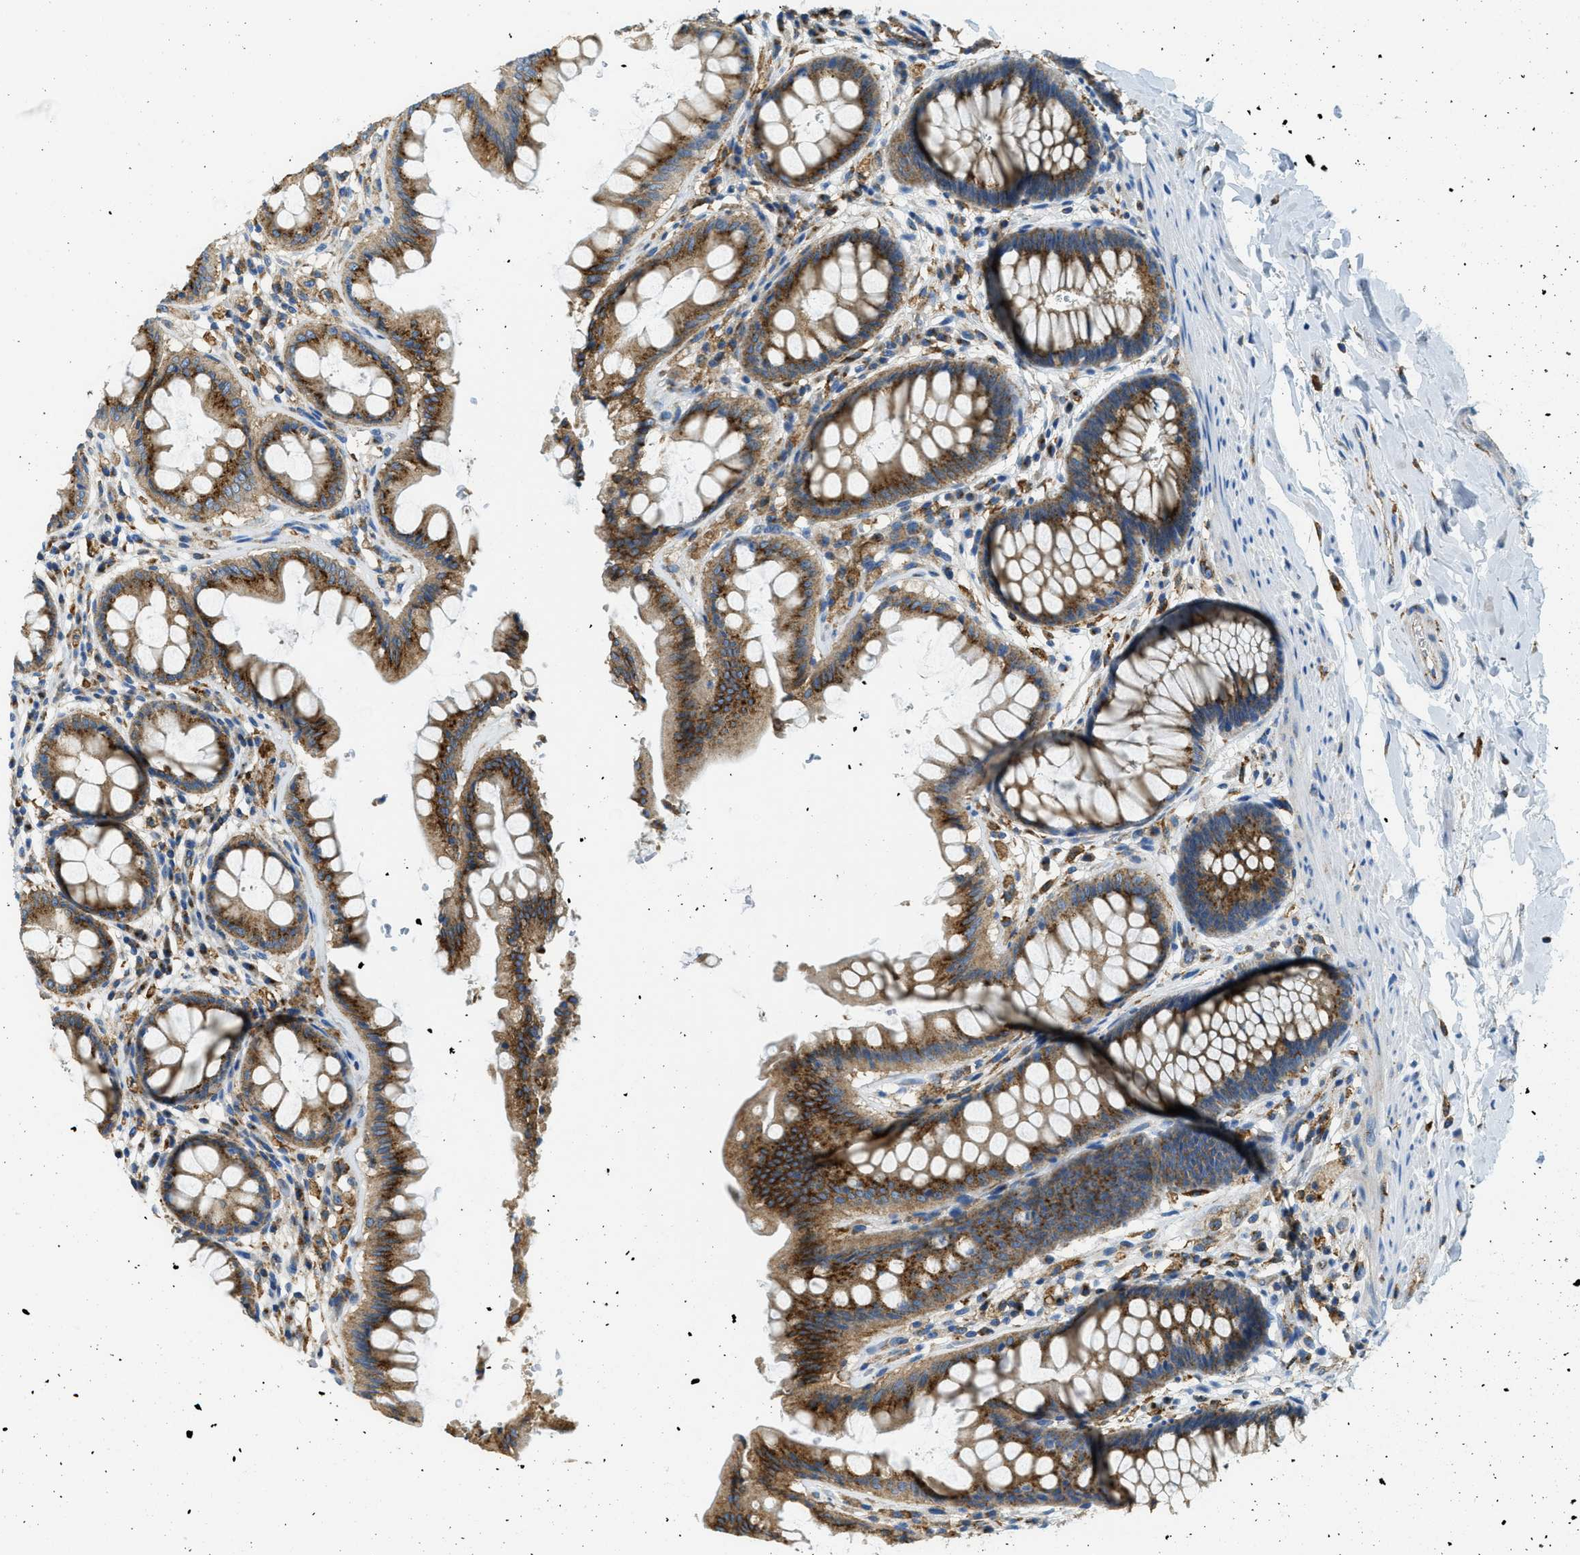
{"staining": {"intensity": "strong", "quantity": ">75%", "location": "cytoplasmic/membranous"}, "tissue": "rectum", "cell_type": "Glandular cells", "image_type": "normal", "snomed": [{"axis": "morphology", "description": "Normal tissue, NOS"}, {"axis": "topography", "description": "Rectum"}], "caption": "Immunohistochemistry (IHC) (DAB (3,3'-diaminobenzidine)) staining of normal rectum displays strong cytoplasmic/membranous protein expression in about >75% of glandular cells.", "gene": "AP2B1", "patient": {"sex": "female", "age": 46}}